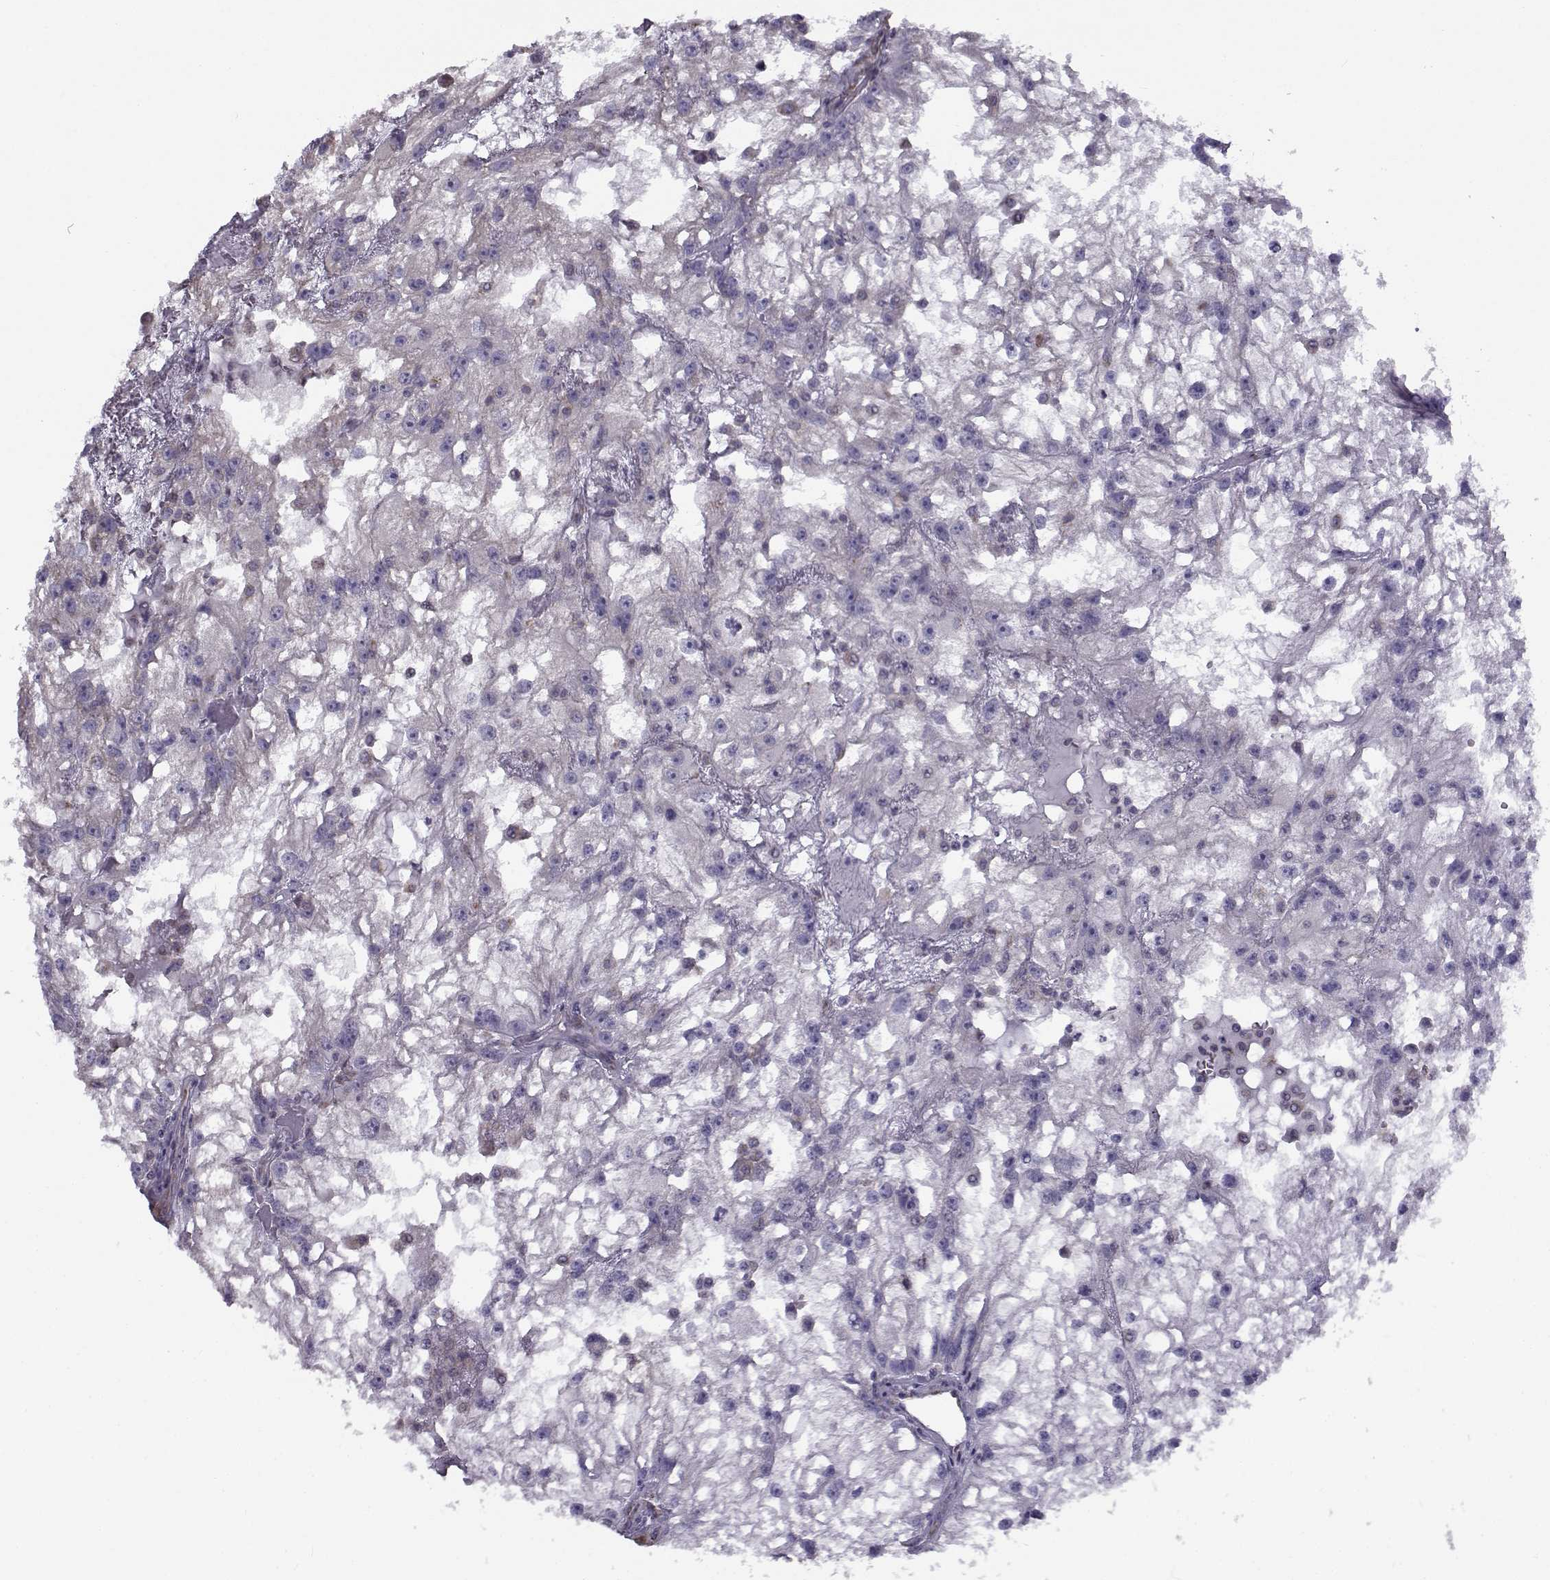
{"staining": {"intensity": "negative", "quantity": "none", "location": "none"}, "tissue": "renal cancer", "cell_type": "Tumor cells", "image_type": "cancer", "snomed": [{"axis": "morphology", "description": "Adenocarcinoma, NOS"}, {"axis": "topography", "description": "Kidney"}], "caption": "Immunohistochemical staining of adenocarcinoma (renal) exhibits no significant expression in tumor cells.", "gene": "BEND6", "patient": {"sex": "male", "age": 59}}